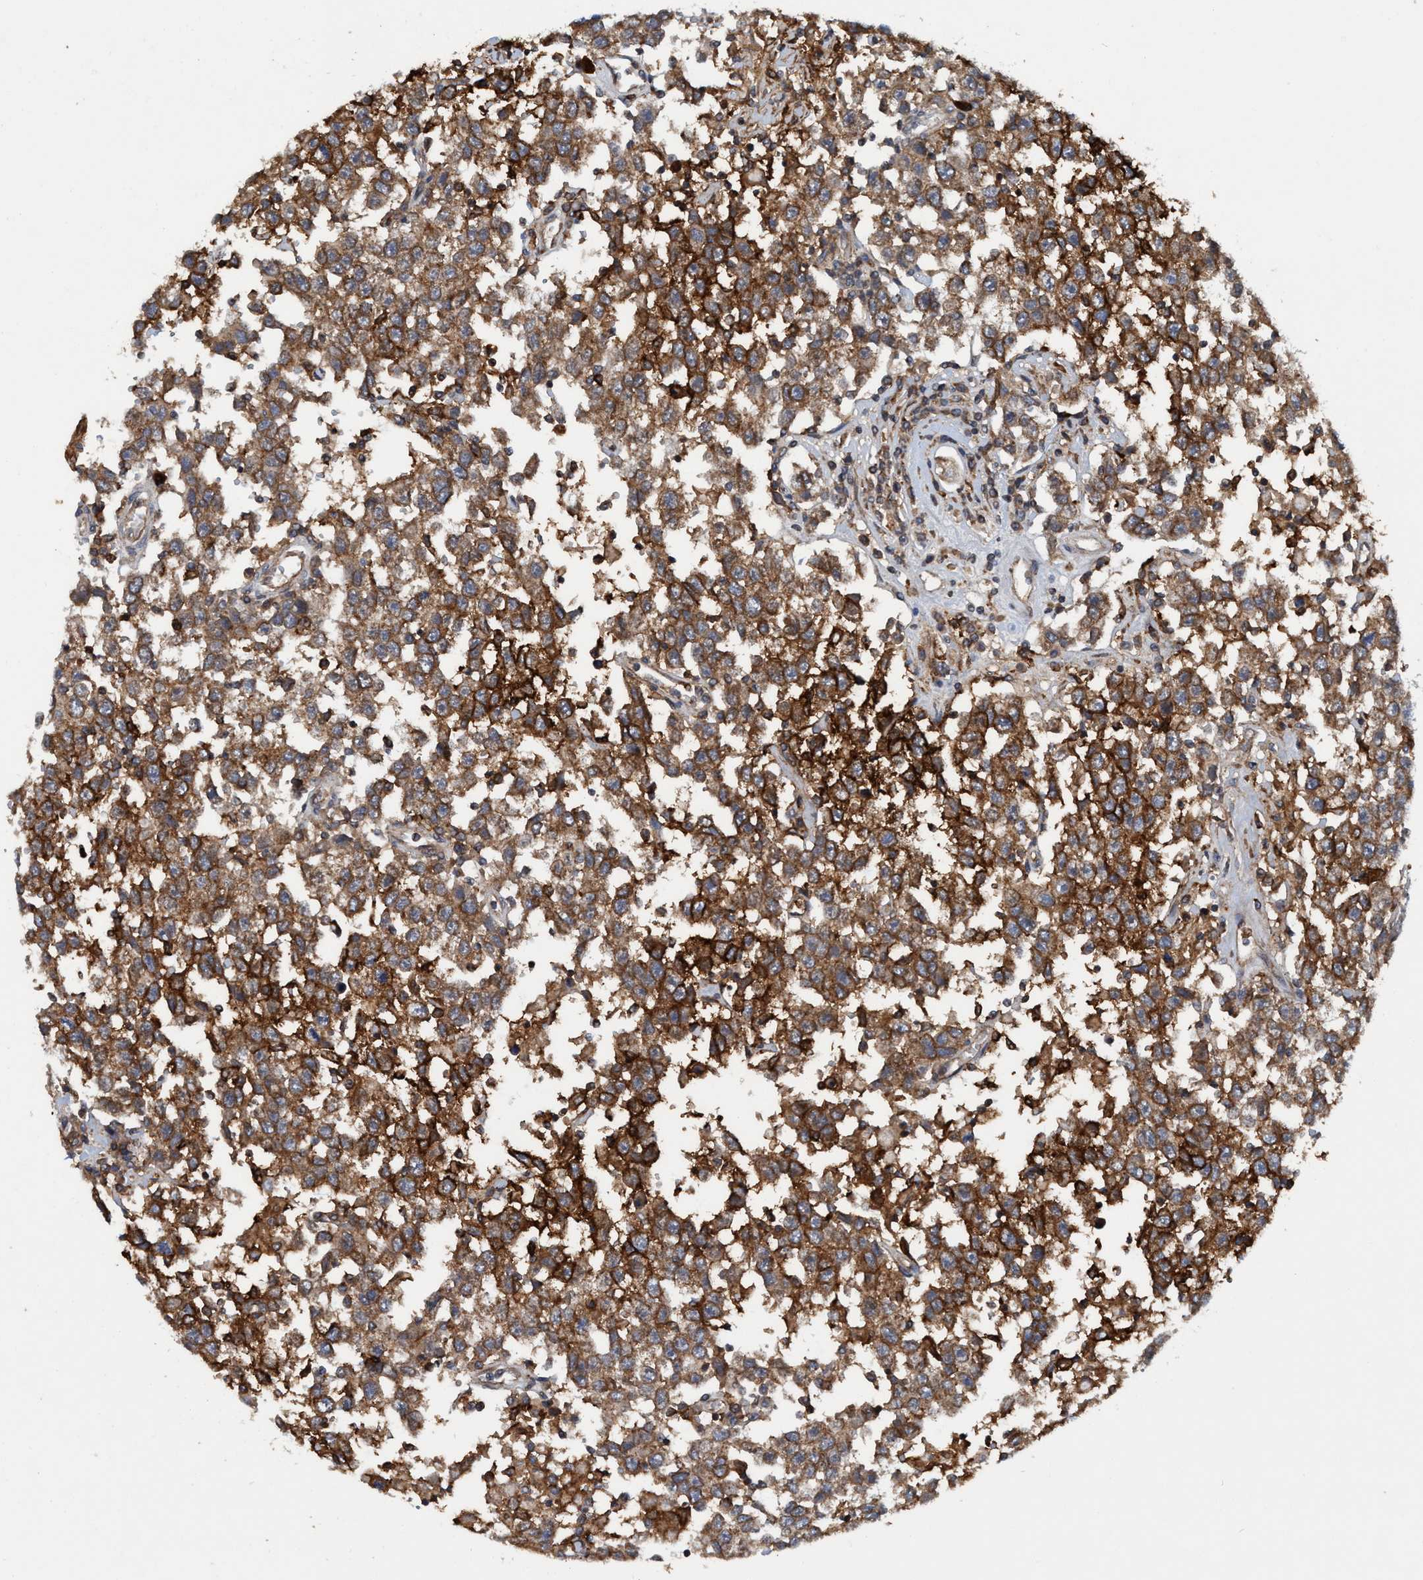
{"staining": {"intensity": "strong", "quantity": ">75%", "location": "cytoplasmic/membranous"}, "tissue": "testis cancer", "cell_type": "Tumor cells", "image_type": "cancer", "snomed": [{"axis": "morphology", "description": "Seminoma, NOS"}, {"axis": "topography", "description": "Testis"}], "caption": "This is a histology image of immunohistochemistry (IHC) staining of testis seminoma, which shows strong staining in the cytoplasmic/membranous of tumor cells.", "gene": "SLC16A3", "patient": {"sex": "male", "age": 41}}